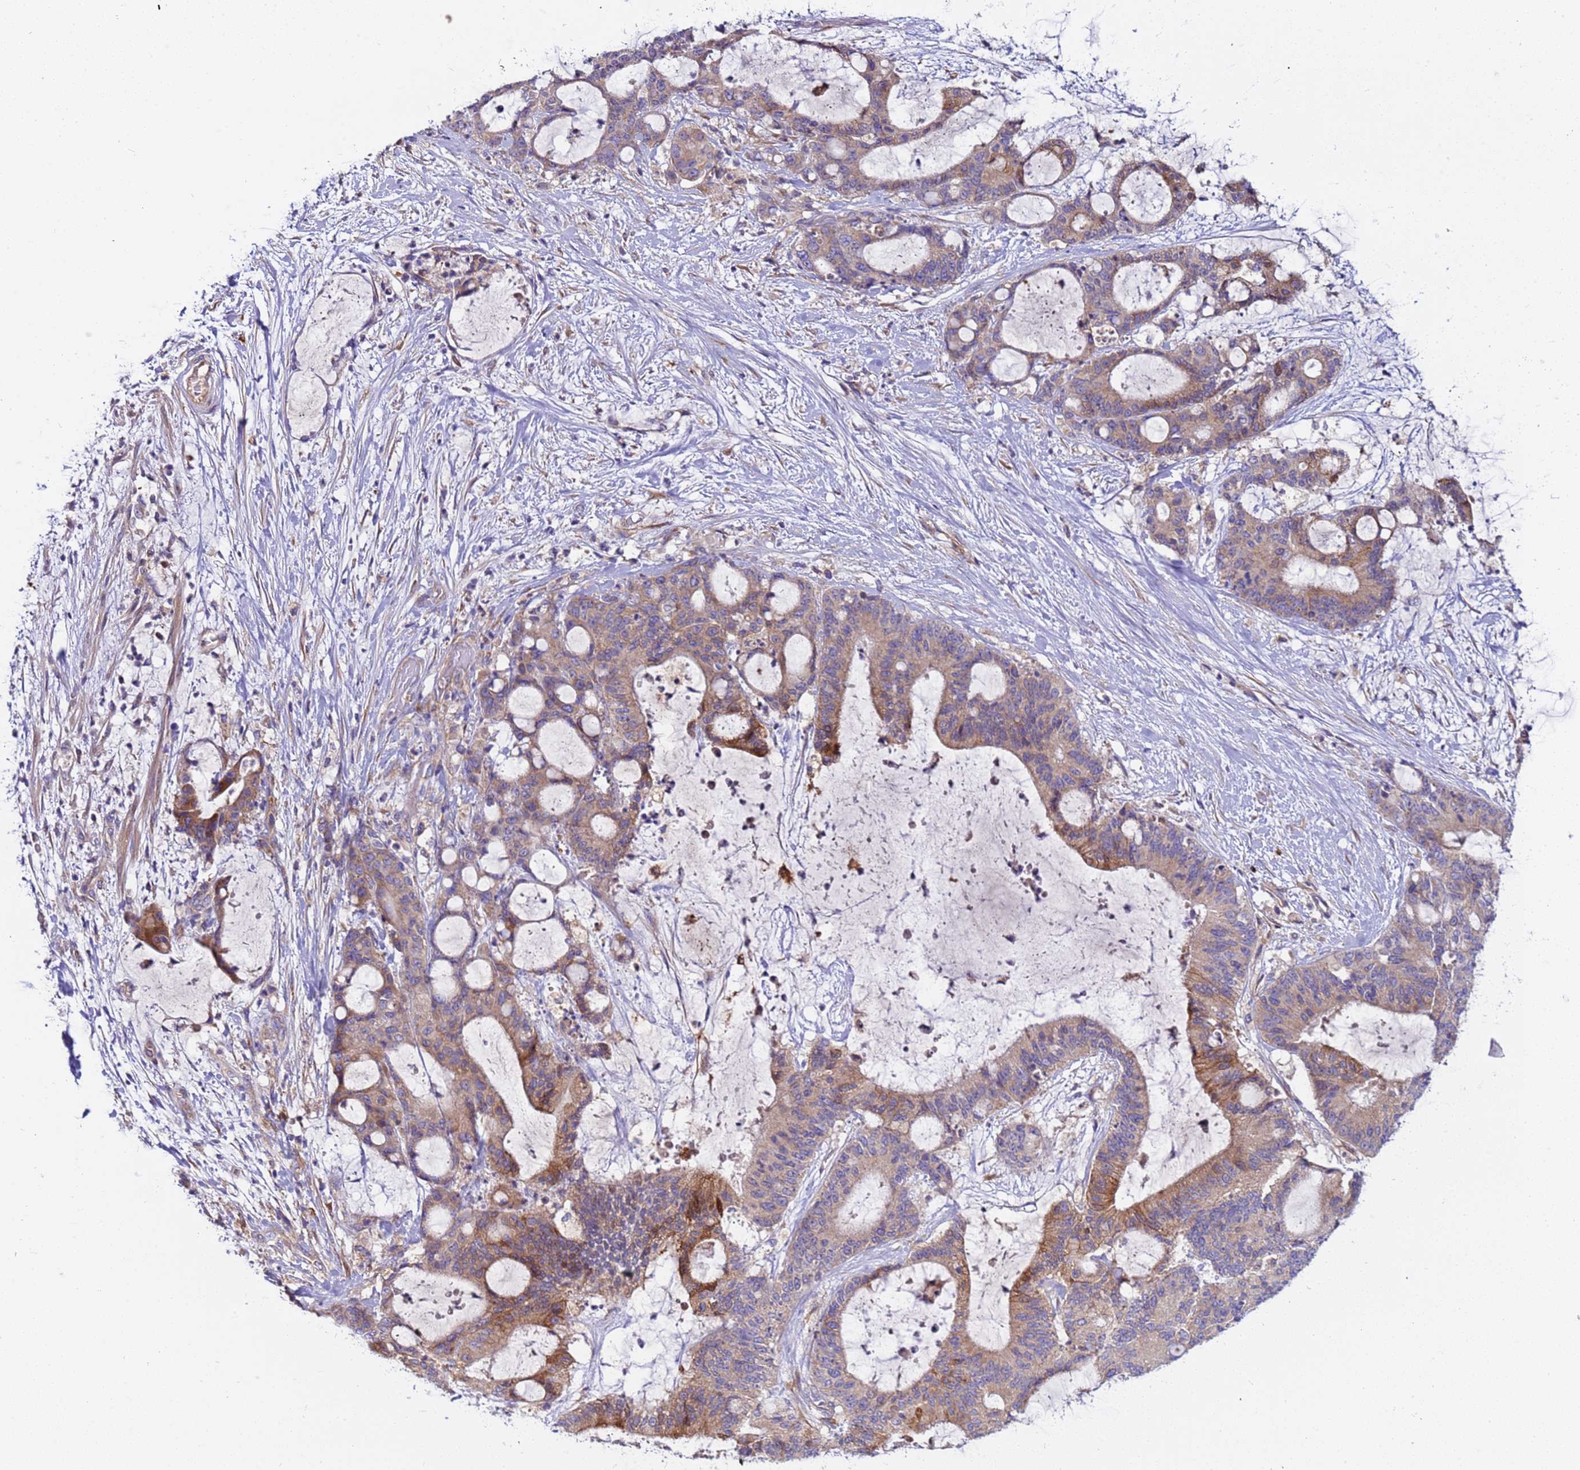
{"staining": {"intensity": "moderate", "quantity": "<25%", "location": "cytoplasmic/membranous"}, "tissue": "liver cancer", "cell_type": "Tumor cells", "image_type": "cancer", "snomed": [{"axis": "morphology", "description": "Normal tissue, NOS"}, {"axis": "morphology", "description": "Cholangiocarcinoma"}, {"axis": "topography", "description": "Liver"}, {"axis": "topography", "description": "Peripheral nerve tissue"}], "caption": "This is a photomicrograph of immunohistochemistry staining of liver cholangiocarcinoma, which shows moderate staining in the cytoplasmic/membranous of tumor cells.", "gene": "PAQR7", "patient": {"sex": "female", "age": 73}}